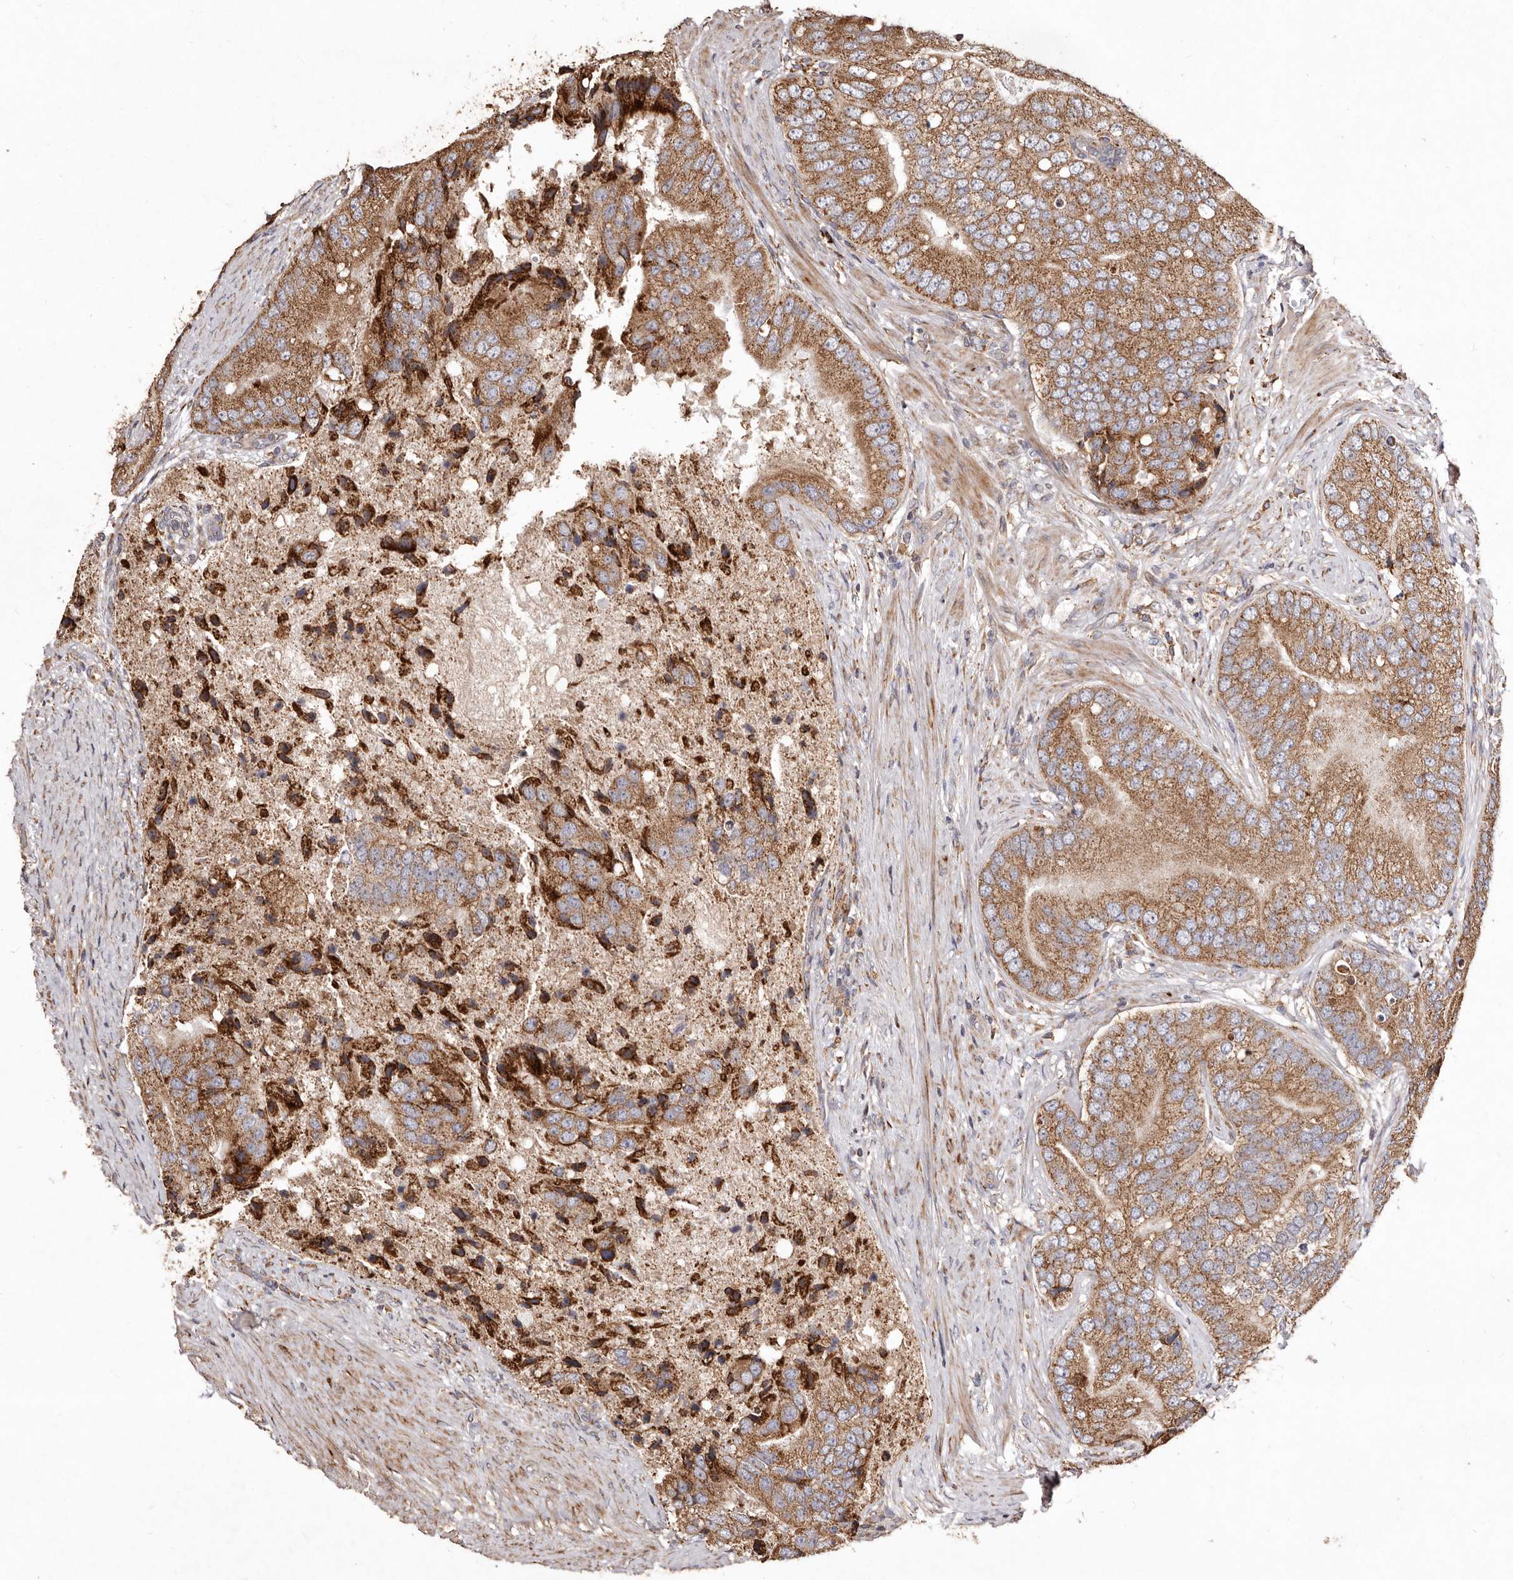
{"staining": {"intensity": "moderate", "quantity": ">75%", "location": "cytoplasmic/membranous"}, "tissue": "prostate cancer", "cell_type": "Tumor cells", "image_type": "cancer", "snomed": [{"axis": "morphology", "description": "Adenocarcinoma, High grade"}, {"axis": "topography", "description": "Prostate"}], "caption": "Prostate cancer (adenocarcinoma (high-grade)) stained with DAB (3,3'-diaminobenzidine) immunohistochemistry (IHC) shows medium levels of moderate cytoplasmic/membranous staining in about >75% of tumor cells.", "gene": "STEAP2", "patient": {"sex": "male", "age": 70}}